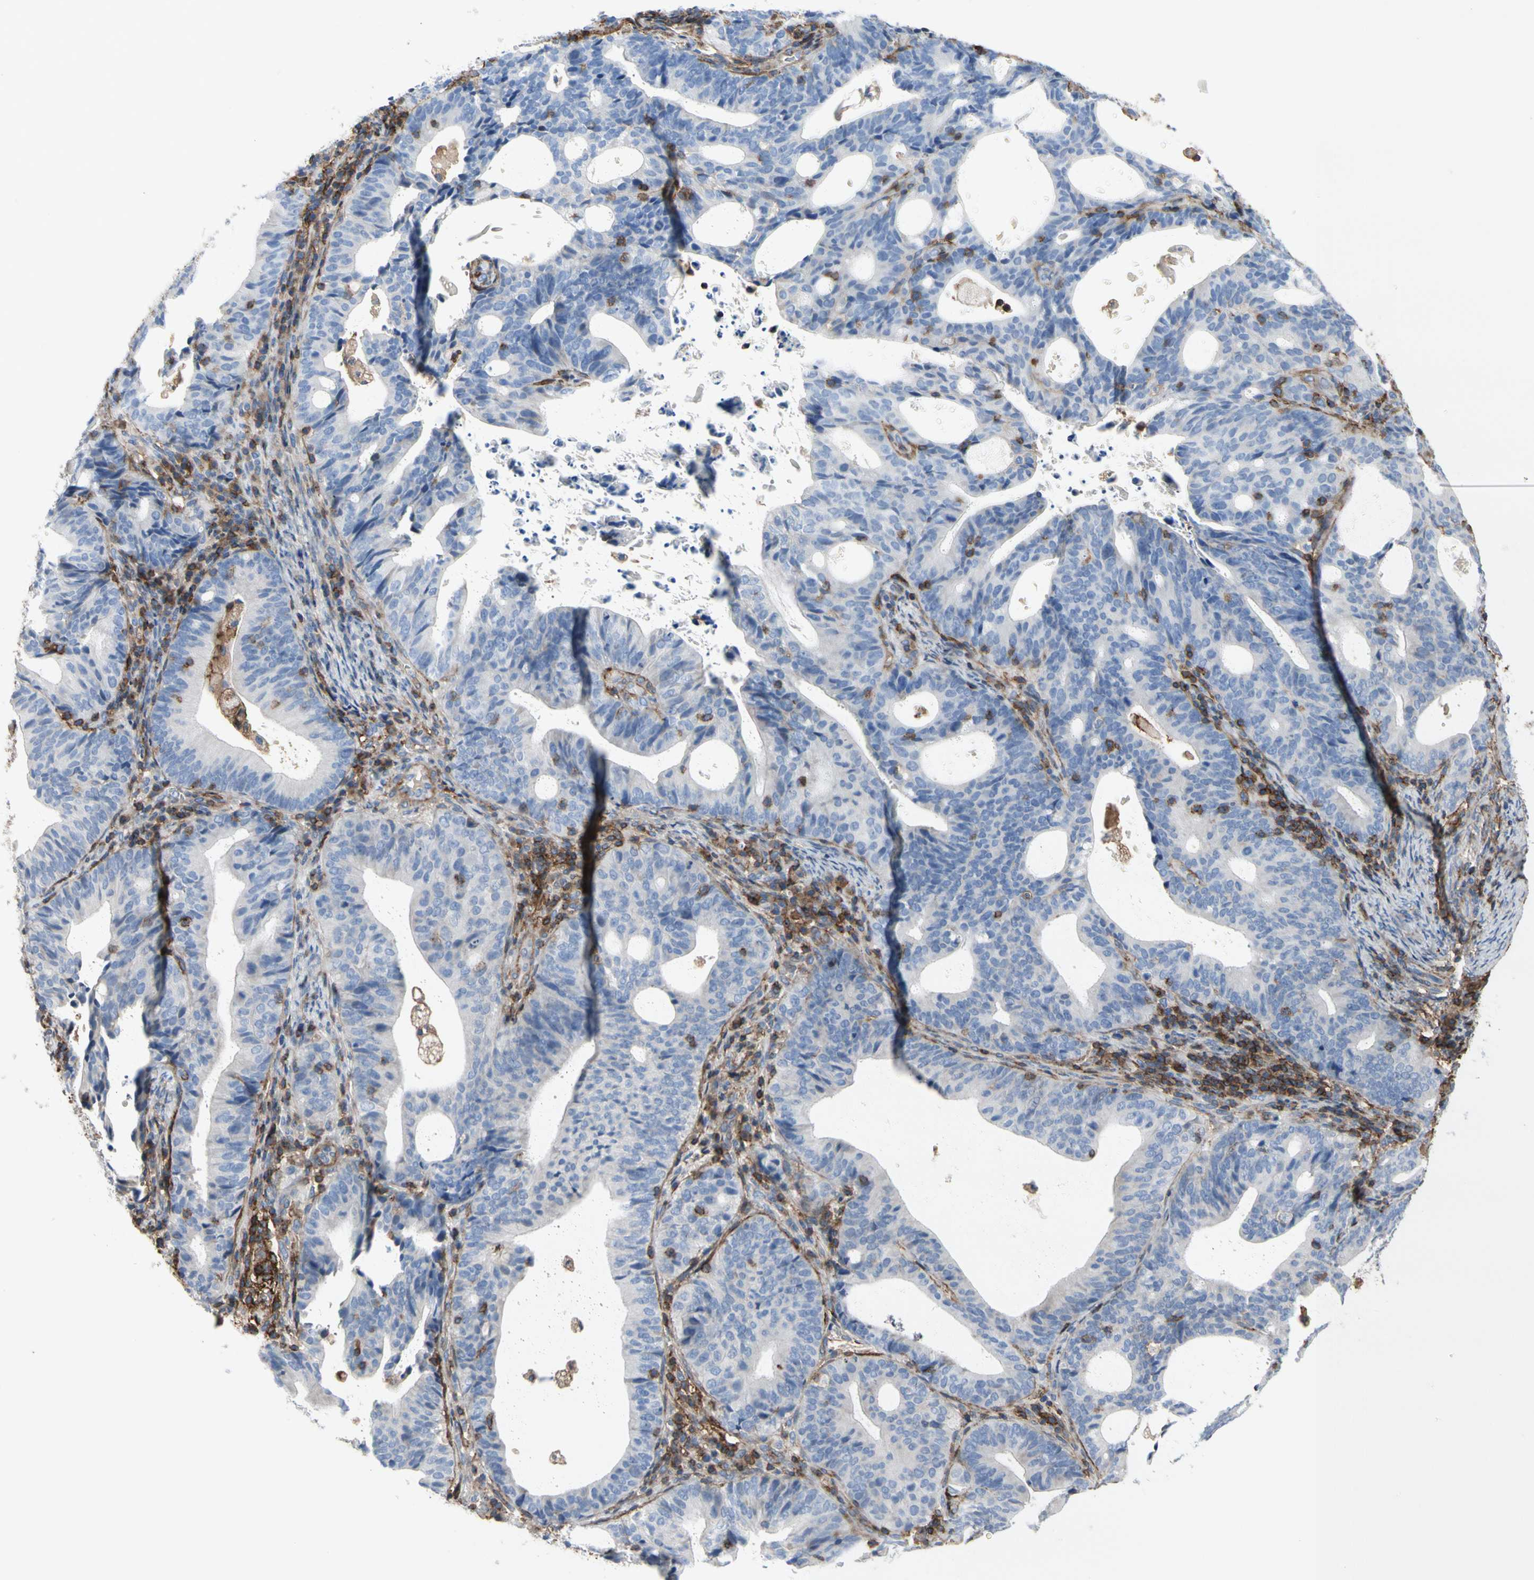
{"staining": {"intensity": "negative", "quantity": "none", "location": "none"}, "tissue": "endometrial cancer", "cell_type": "Tumor cells", "image_type": "cancer", "snomed": [{"axis": "morphology", "description": "Adenocarcinoma, NOS"}, {"axis": "topography", "description": "Uterus"}], "caption": "A high-resolution photomicrograph shows immunohistochemistry (IHC) staining of endometrial cancer (adenocarcinoma), which displays no significant expression in tumor cells.", "gene": "ANXA6", "patient": {"sex": "female", "age": 83}}